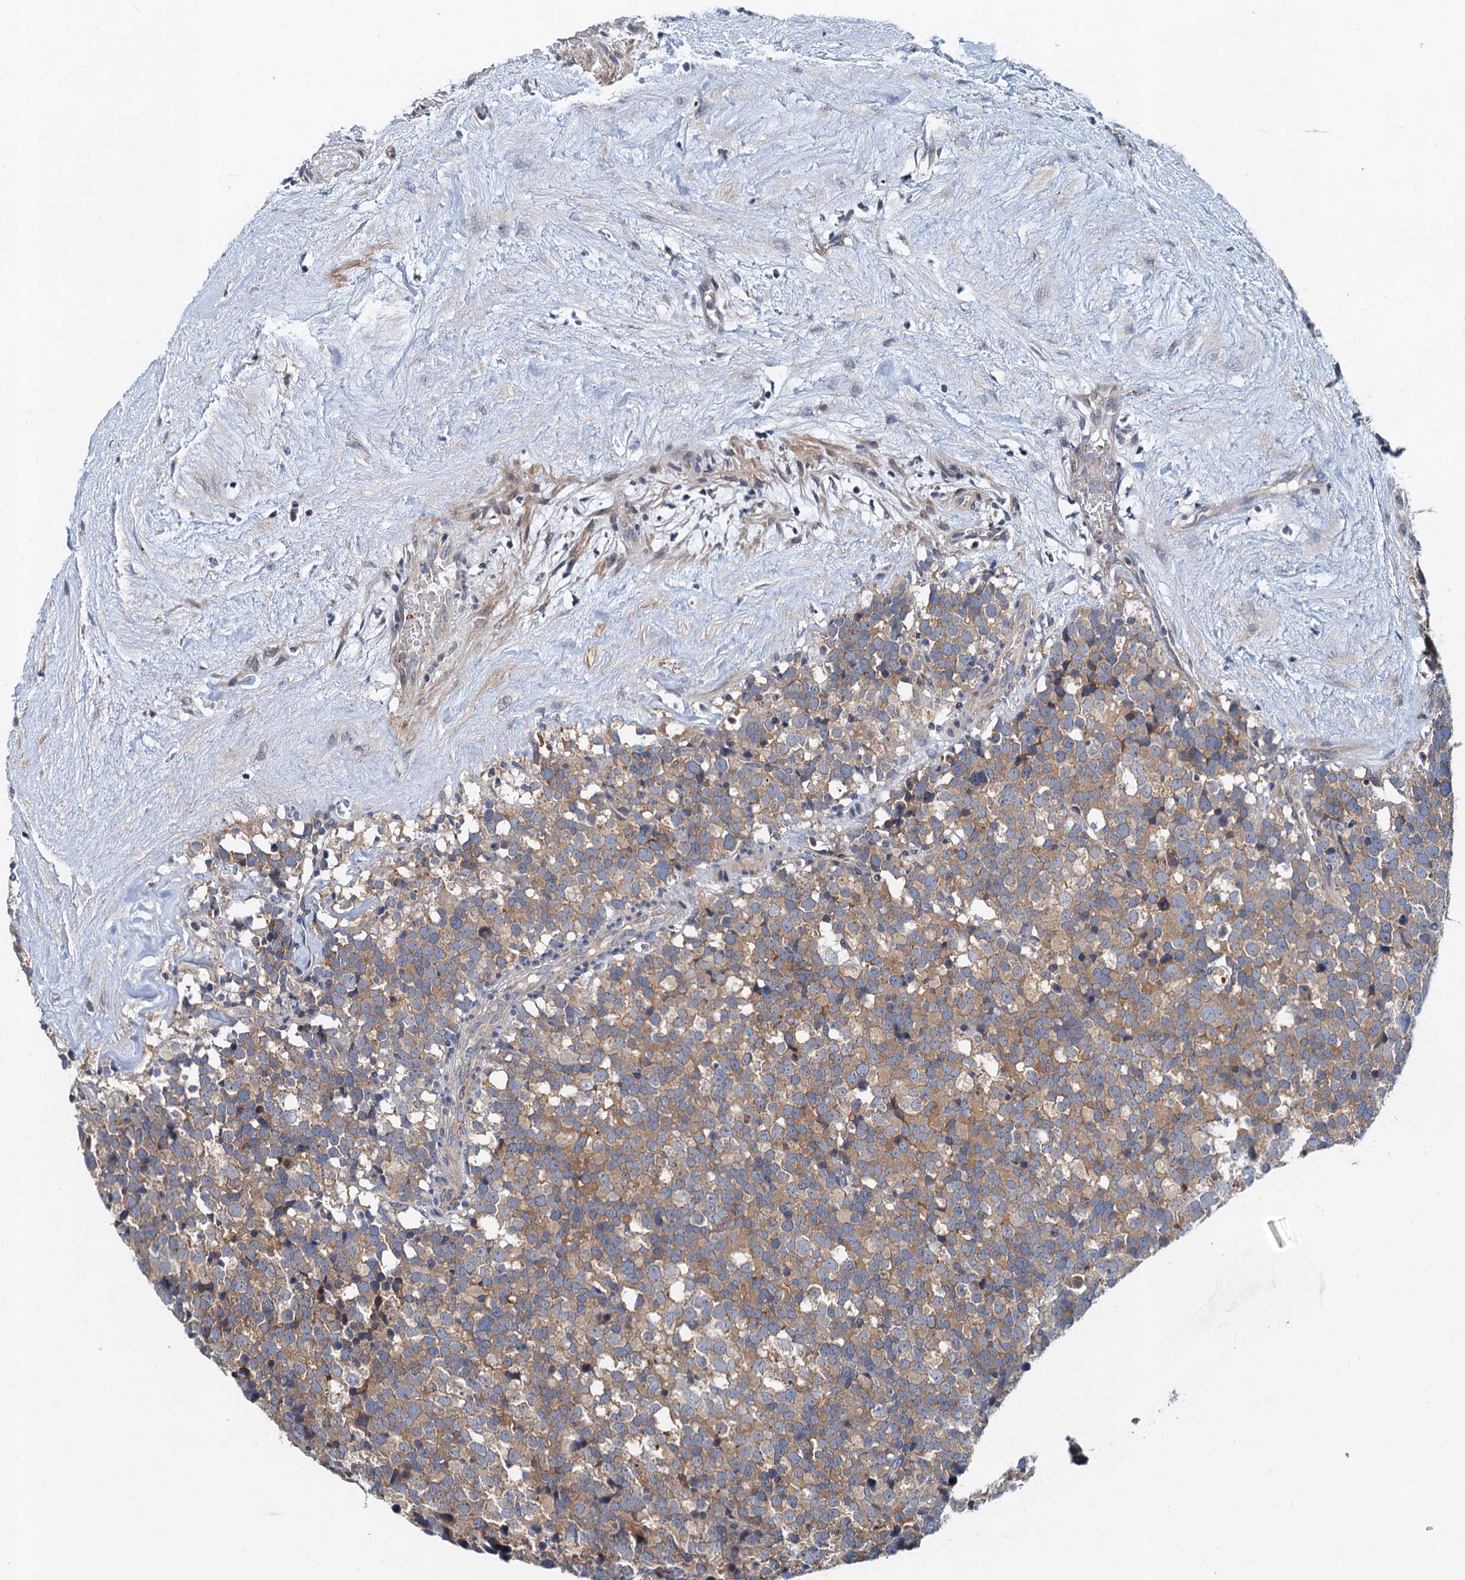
{"staining": {"intensity": "moderate", "quantity": ">75%", "location": "cytoplasmic/membranous"}, "tissue": "testis cancer", "cell_type": "Tumor cells", "image_type": "cancer", "snomed": [{"axis": "morphology", "description": "Seminoma, NOS"}, {"axis": "topography", "description": "Testis"}], "caption": "Brown immunohistochemical staining in human testis seminoma exhibits moderate cytoplasmic/membranous staining in about >75% of tumor cells. Using DAB (brown) and hematoxylin (blue) stains, captured at high magnification using brightfield microscopy.", "gene": "NBEA", "patient": {"sex": "male", "age": 71}}